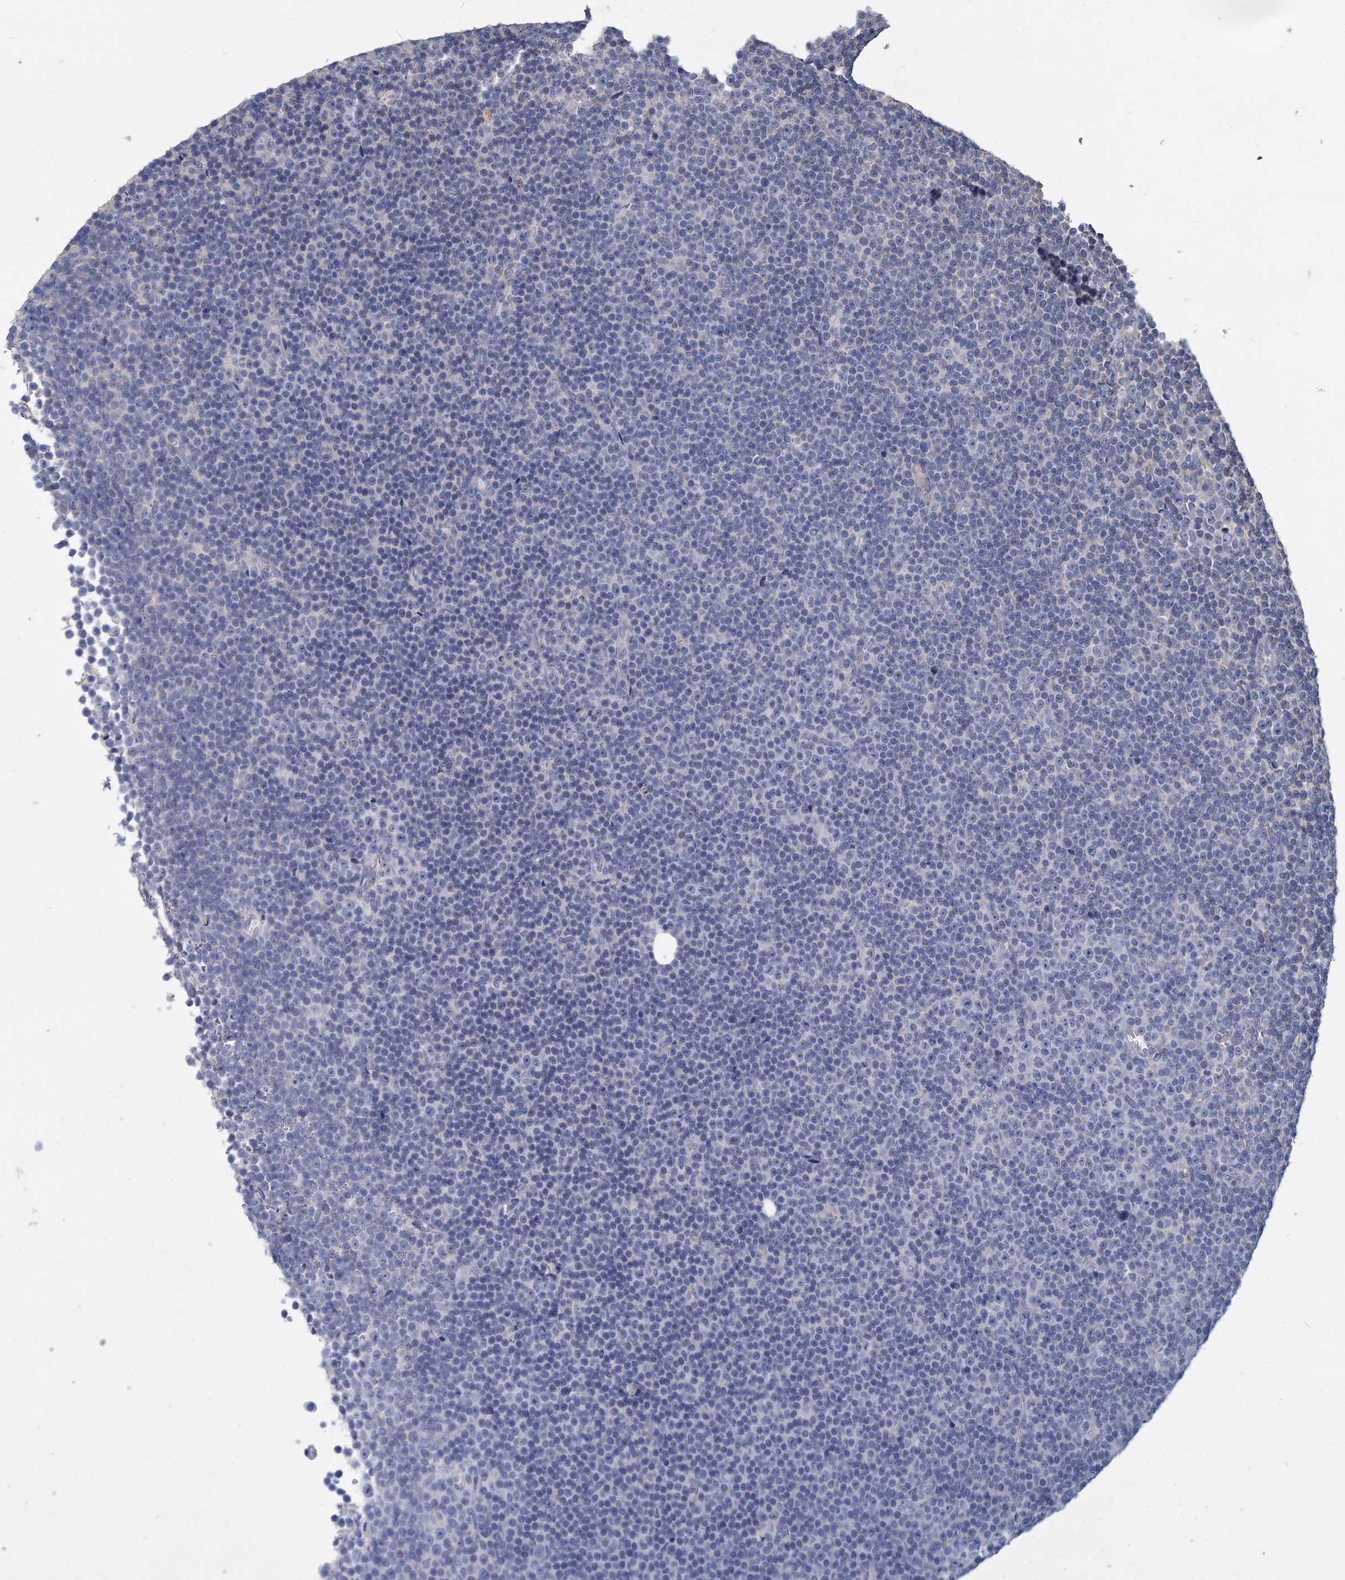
{"staining": {"intensity": "negative", "quantity": "none", "location": "none"}, "tissue": "lymphoma", "cell_type": "Tumor cells", "image_type": "cancer", "snomed": [{"axis": "morphology", "description": "Malignant lymphoma, non-Hodgkin's type, Low grade"}, {"axis": "topography", "description": "Lymph node"}], "caption": "High magnification brightfield microscopy of malignant lymphoma, non-Hodgkin's type (low-grade) stained with DAB (3,3'-diaminobenzidine) (brown) and counterstained with hematoxylin (blue): tumor cells show no significant expression.", "gene": "HES2", "patient": {"sex": "female", "age": 67}}